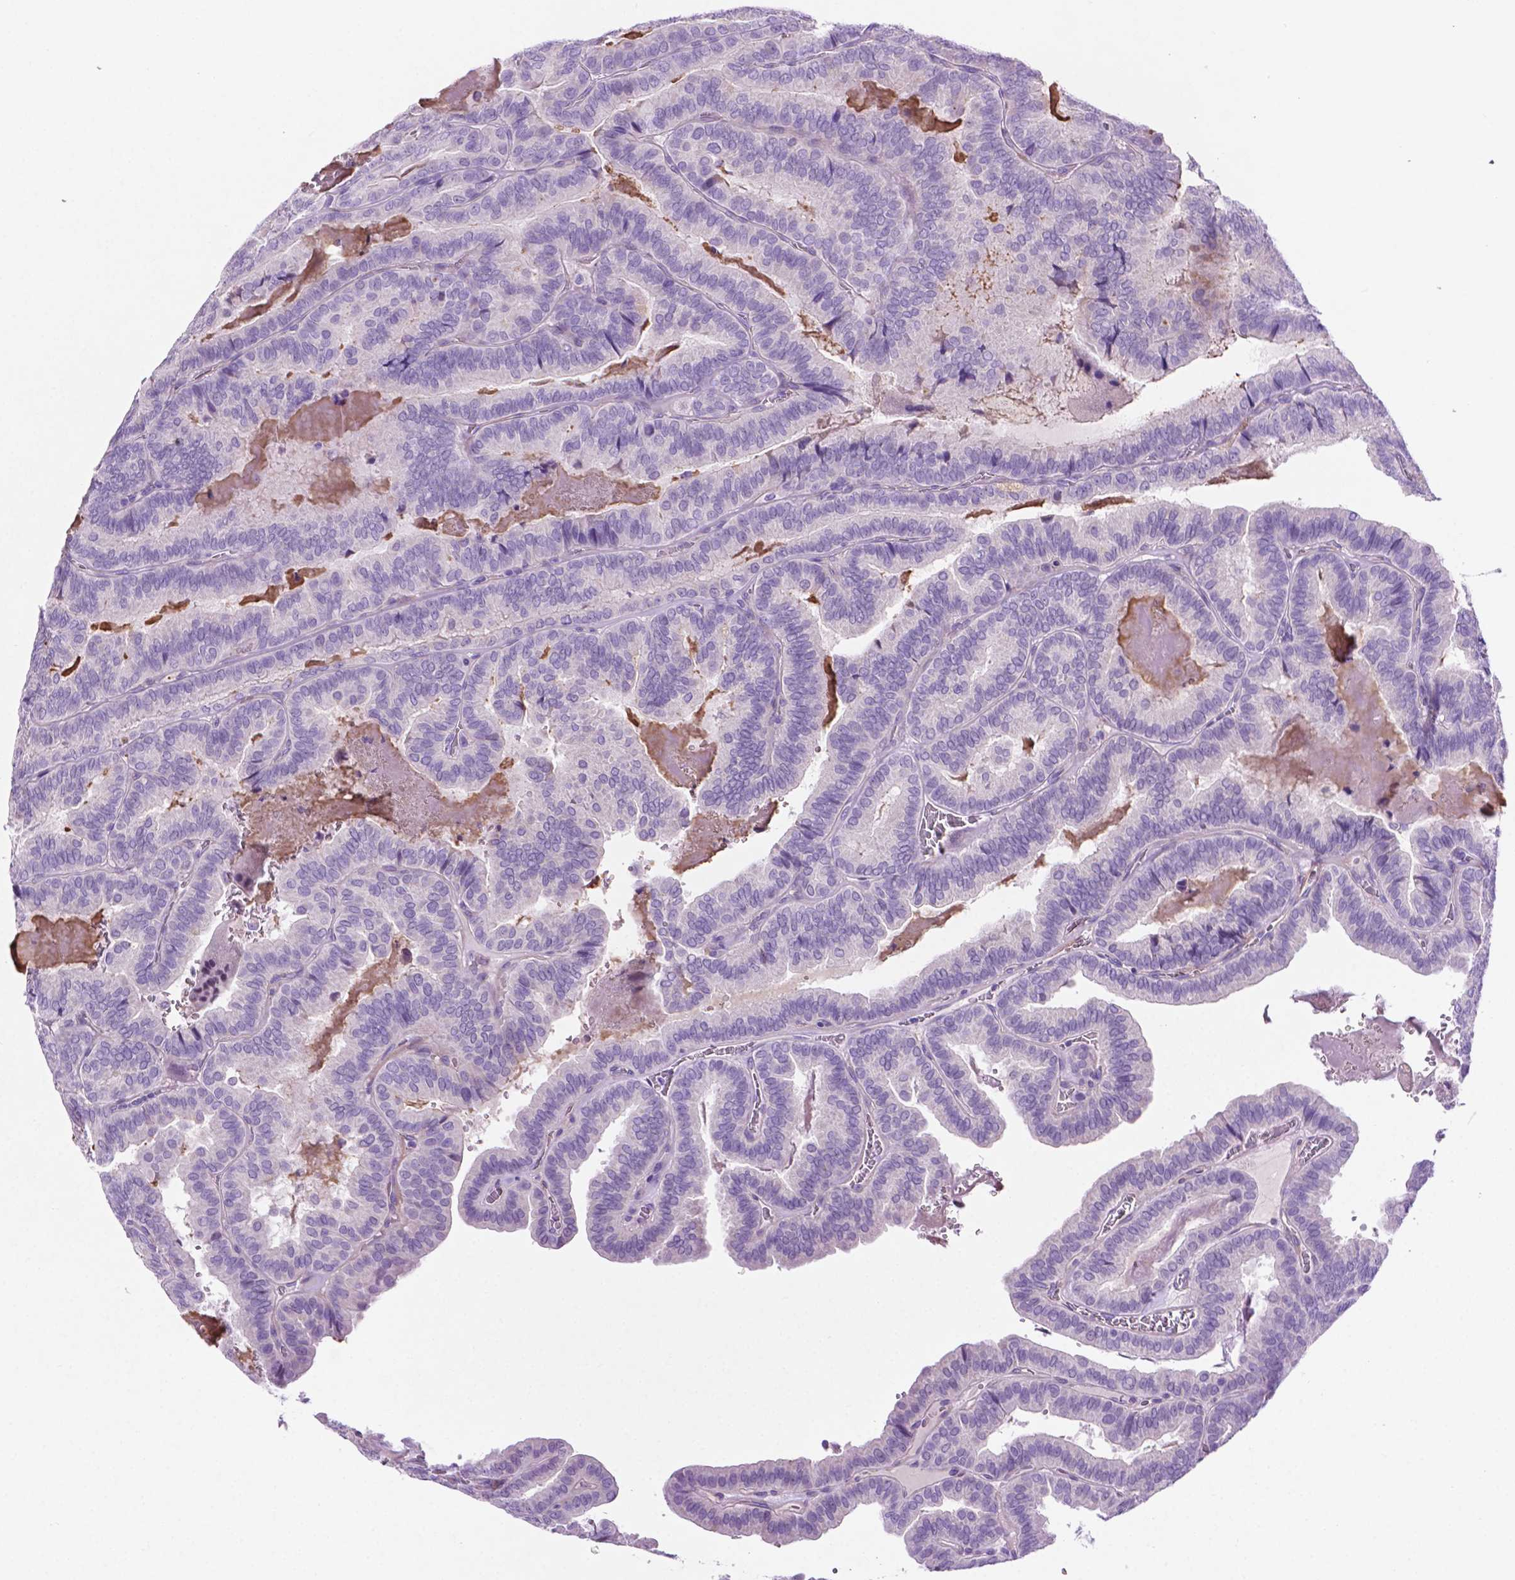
{"staining": {"intensity": "negative", "quantity": "none", "location": "none"}, "tissue": "thyroid cancer", "cell_type": "Tumor cells", "image_type": "cancer", "snomed": [{"axis": "morphology", "description": "Papillary adenocarcinoma, NOS"}, {"axis": "topography", "description": "Thyroid gland"}], "caption": "Immunohistochemistry (IHC) micrograph of thyroid cancer (papillary adenocarcinoma) stained for a protein (brown), which demonstrates no expression in tumor cells.", "gene": "ASPG", "patient": {"sex": "female", "age": 75}}